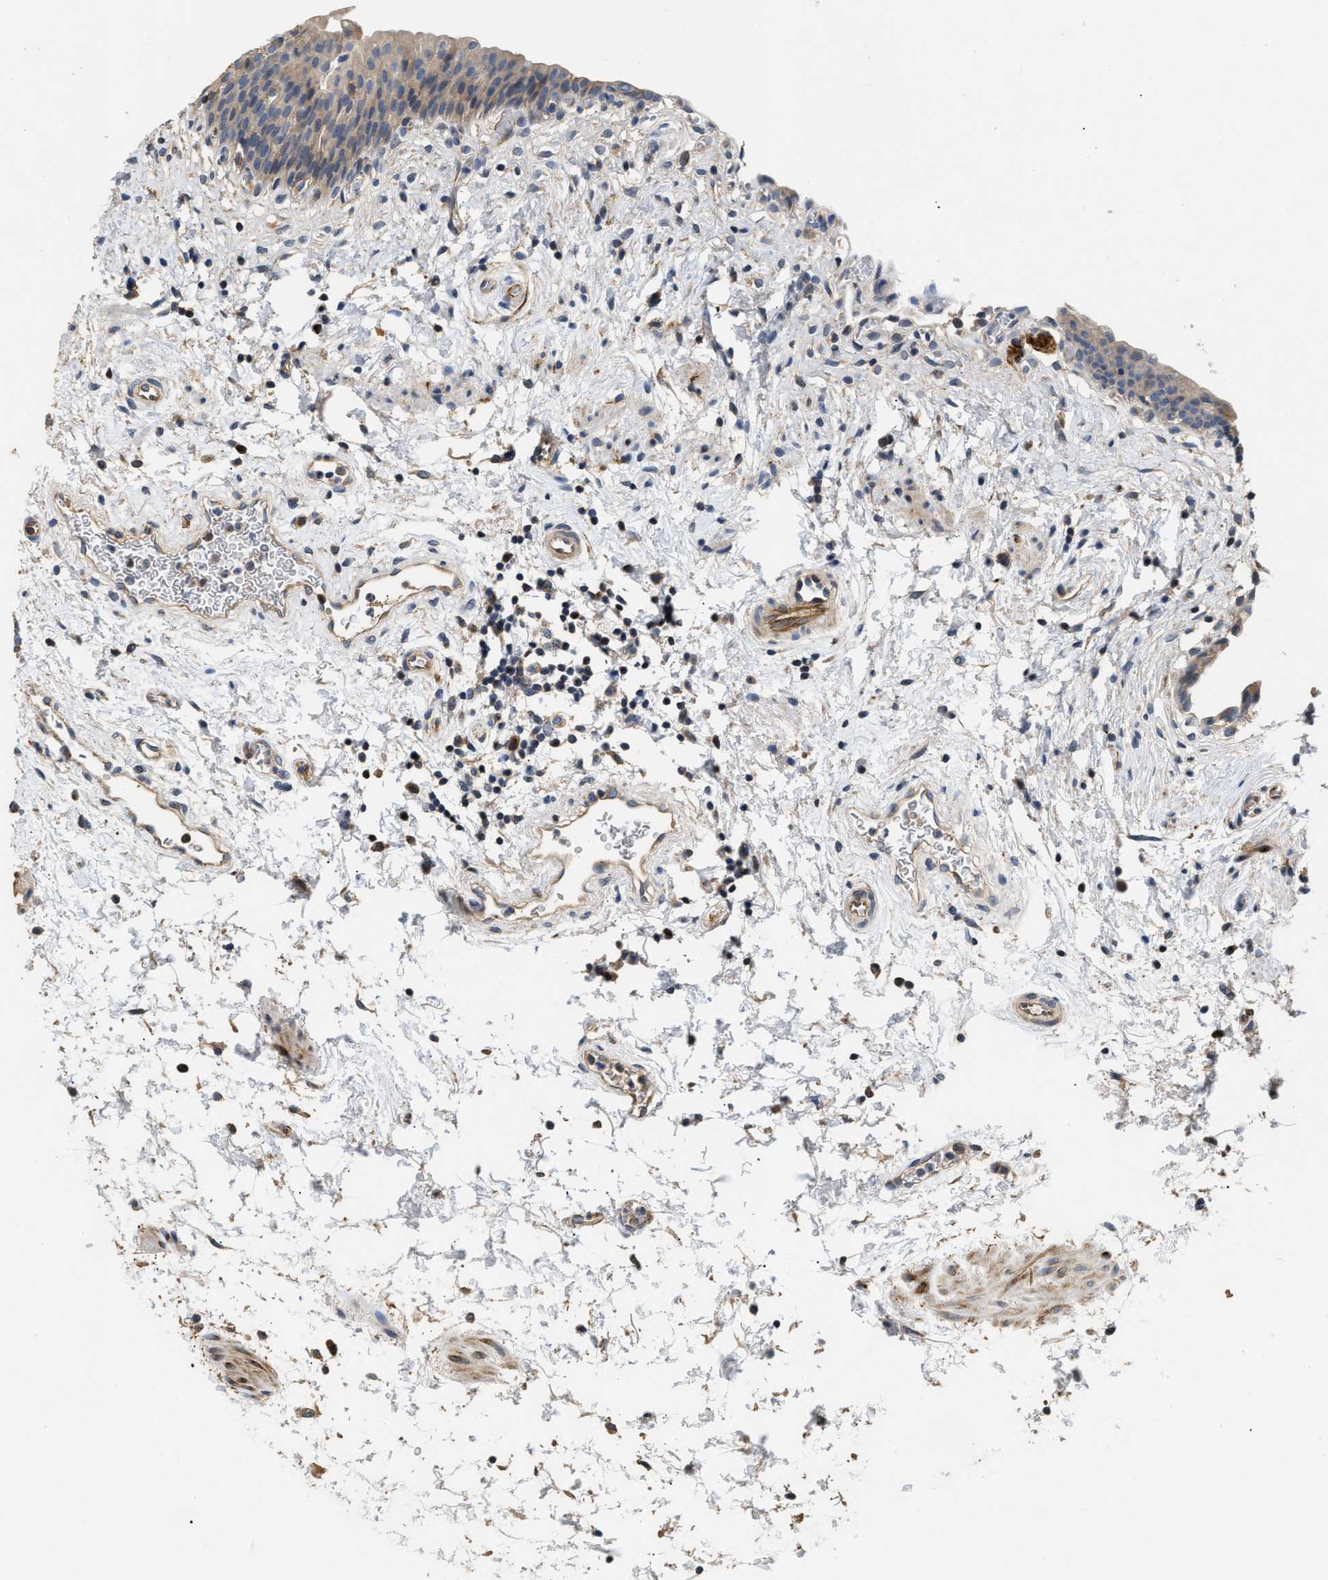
{"staining": {"intensity": "weak", "quantity": "<25%", "location": "cytoplasmic/membranous"}, "tissue": "urinary bladder", "cell_type": "Urothelial cells", "image_type": "normal", "snomed": [{"axis": "morphology", "description": "Normal tissue, NOS"}, {"axis": "topography", "description": "Urinary bladder"}], "caption": "DAB (3,3'-diaminobenzidine) immunohistochemical staining of benign urinary bladder demonstrates no significant staining in urothelial cells.", "gene": "IL17RC", "patient": {"sex": "male", "age": 37}}